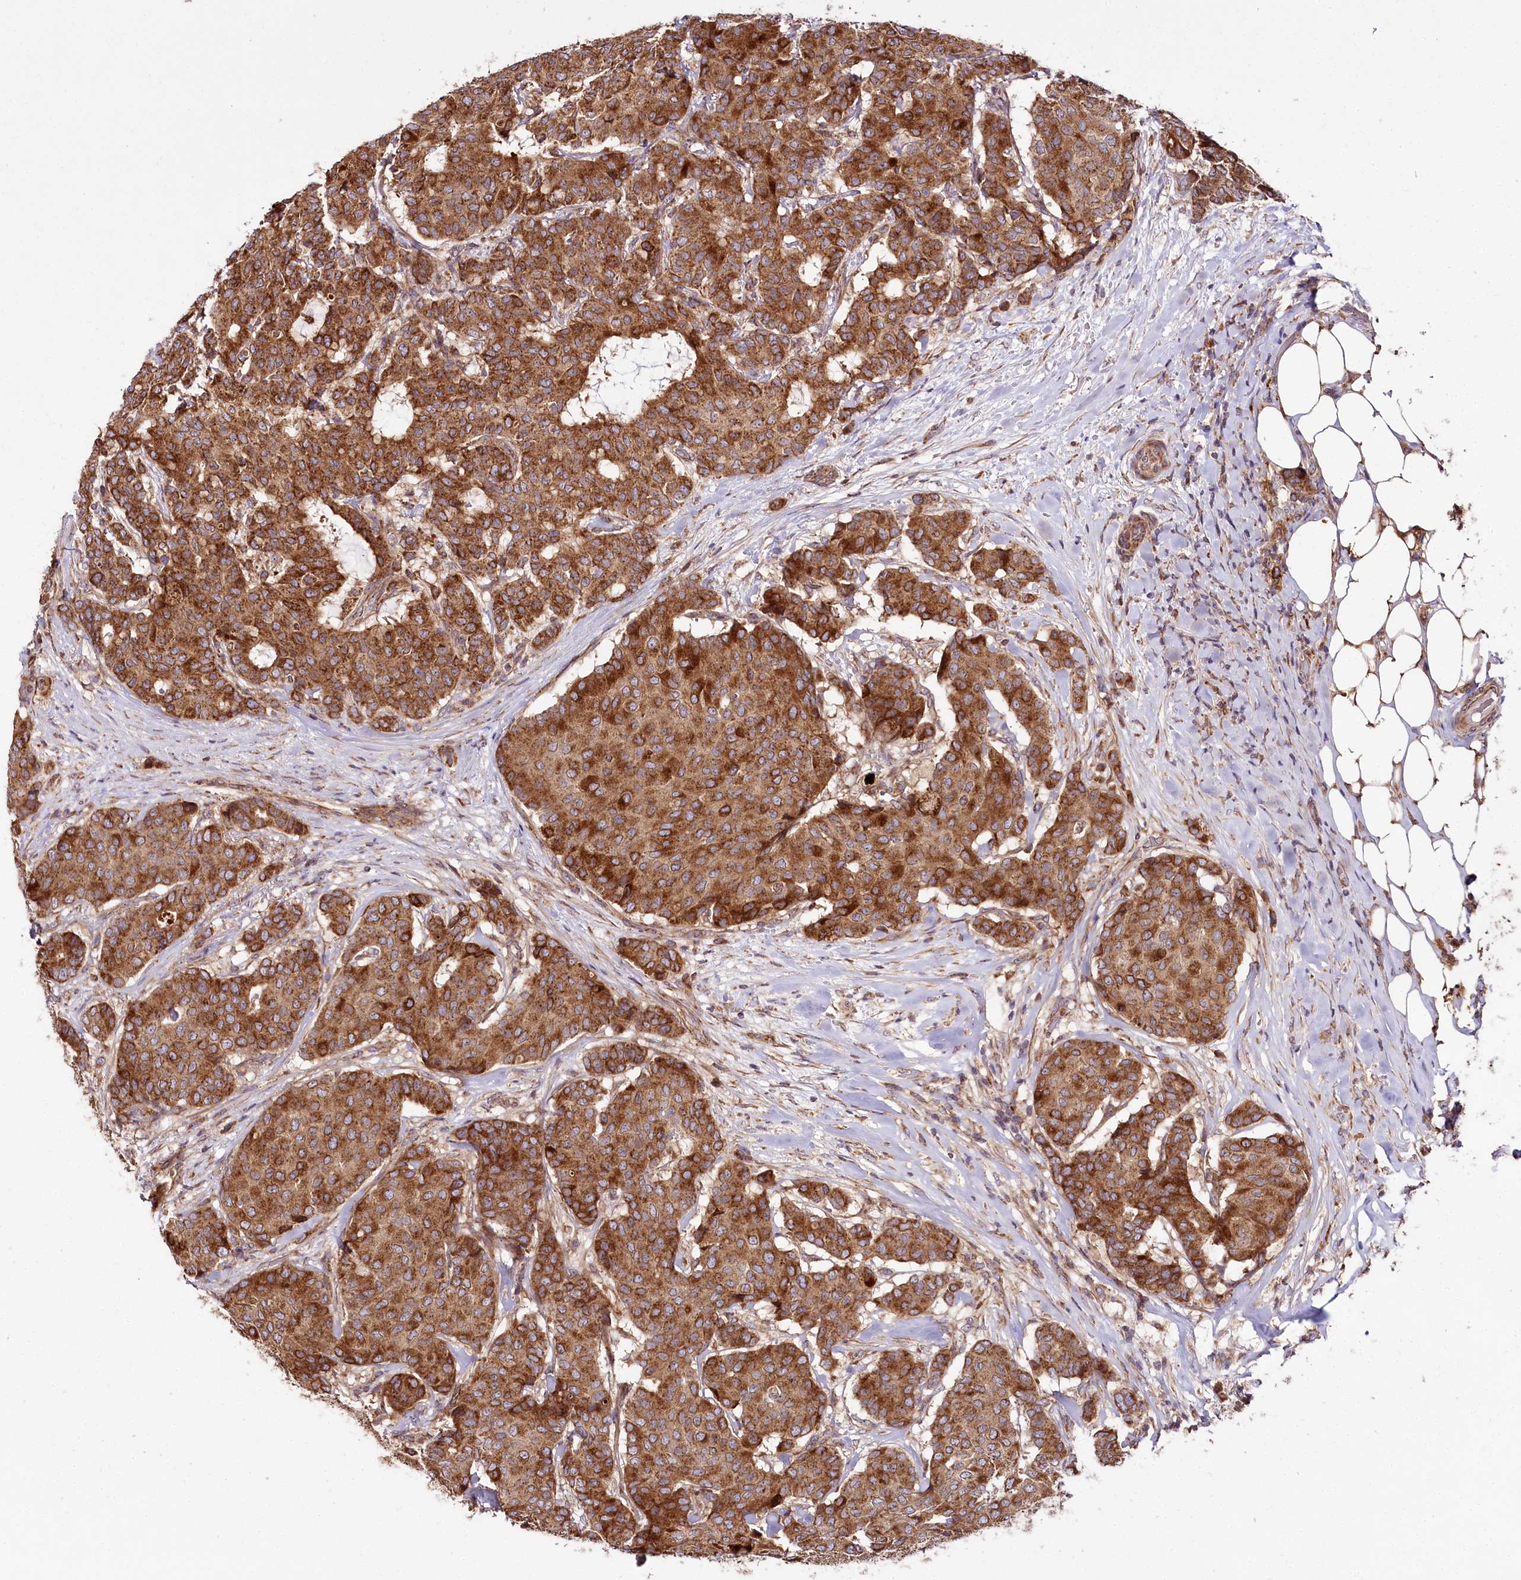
{"staining": {"intensity": "strong", "quantity": ">75%", "location": "cytoplasmic/membranous"}, "tissue": "breast cancer", "cell_type": "Tumor cells", "image_type": "cancer", "snomed": [{"axis": "morphology", "description": "Duct carcinoma"}, {"axis": "topography", "description": "Breast"}], "caption": "Human breast intraductal carcinoma stained with a brown dye demonstrates strong cytoplasmic/membranous positive expression in approximately >75% of tumor cells.", "gene": "RAB7A", "patient": {"sex": "female", "age": 75}}